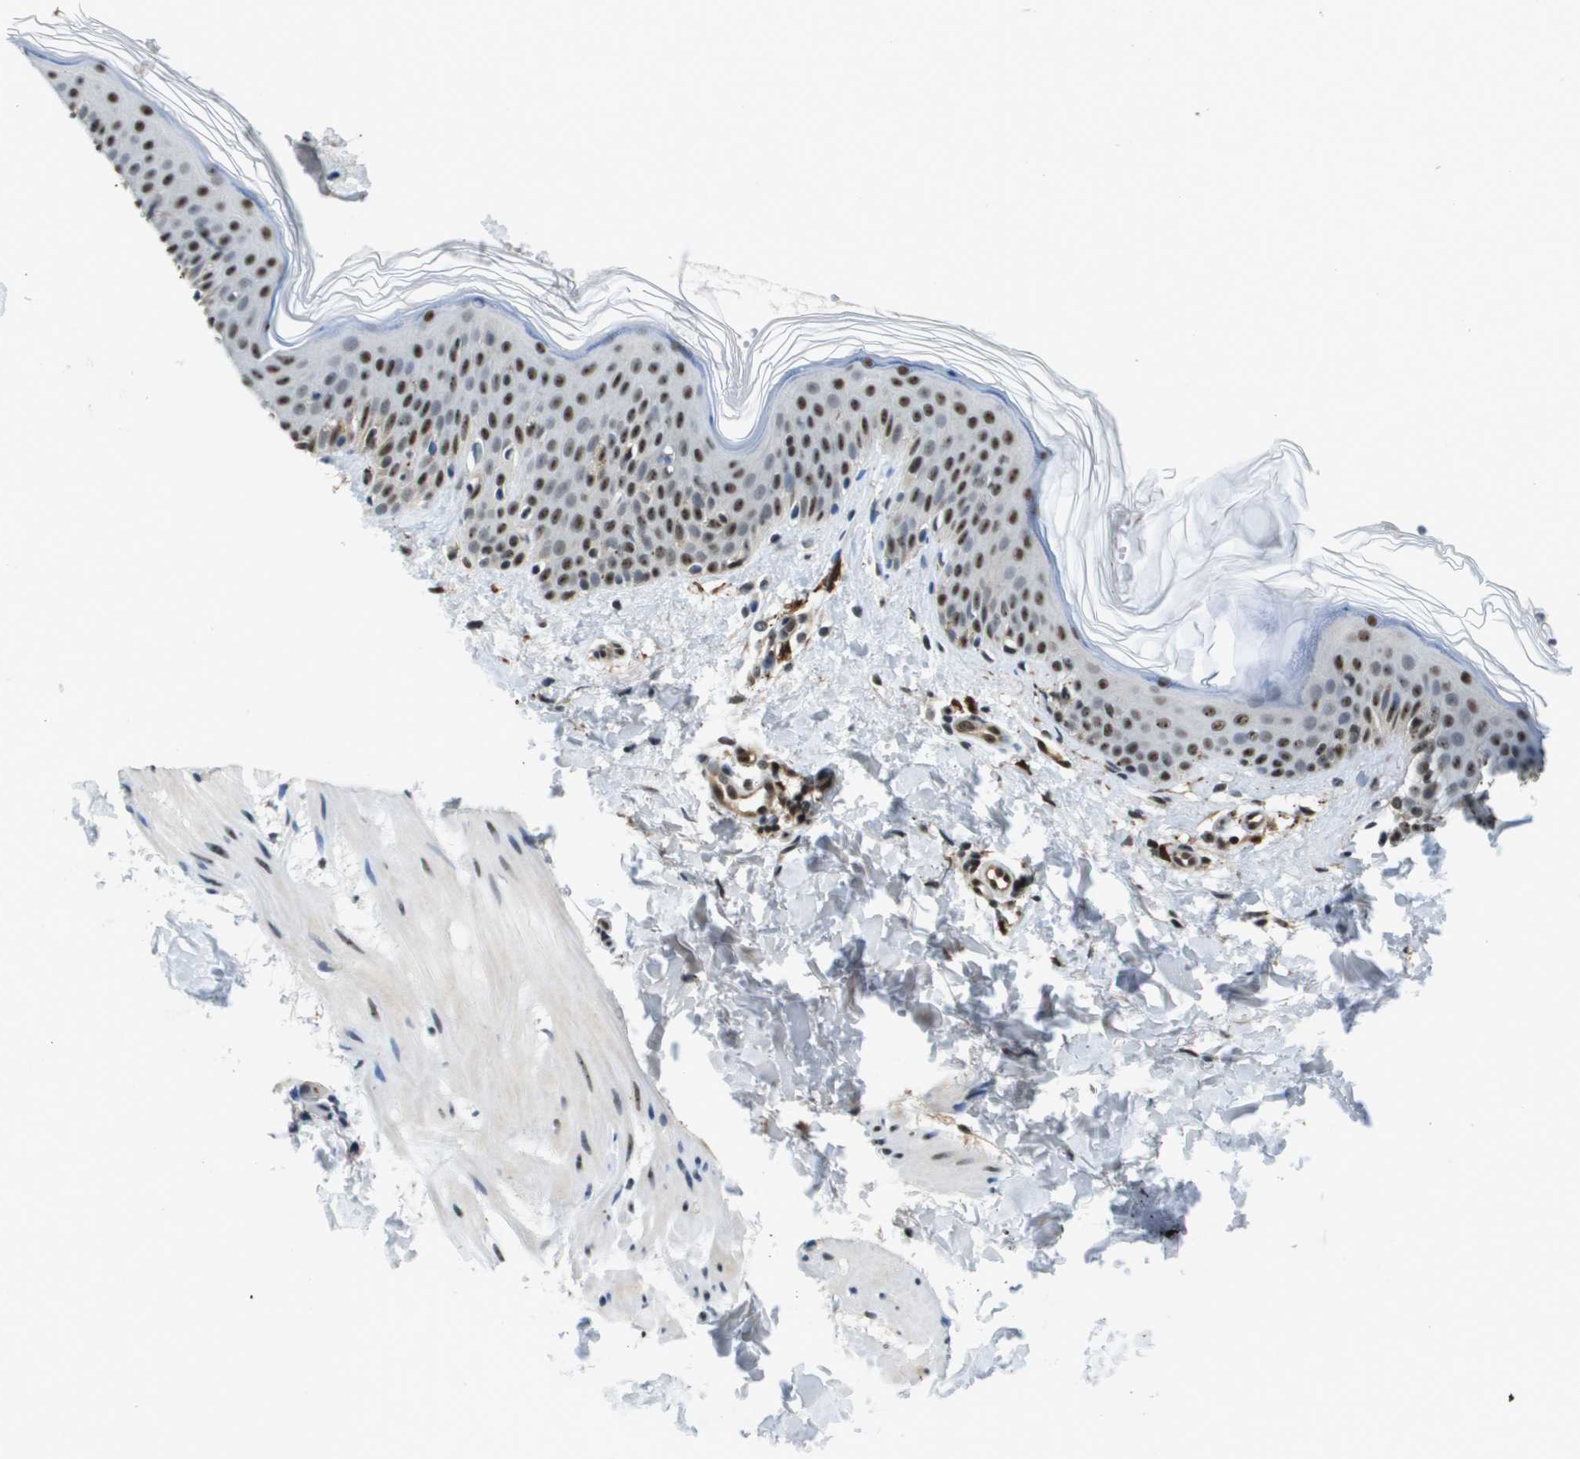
{"staining": {"intensity": "strong", "quantity": ">75%", "location": "nuclear"}, "tissue": "skin", "cell_type": "Fibroblasts", "image_type": "normal", "snomed": [{"axis": "morphology", "description": "Normal tissue, NOS"}, {"axis": "topography", "description": "Skin"}], "caption": "Brown immunohistochemical staining in normal skin shows strong nuclear staining in approximately >75% of fibroblasts.", "gene": "EP400", "patient": {"sex": "male", "age": 40}}